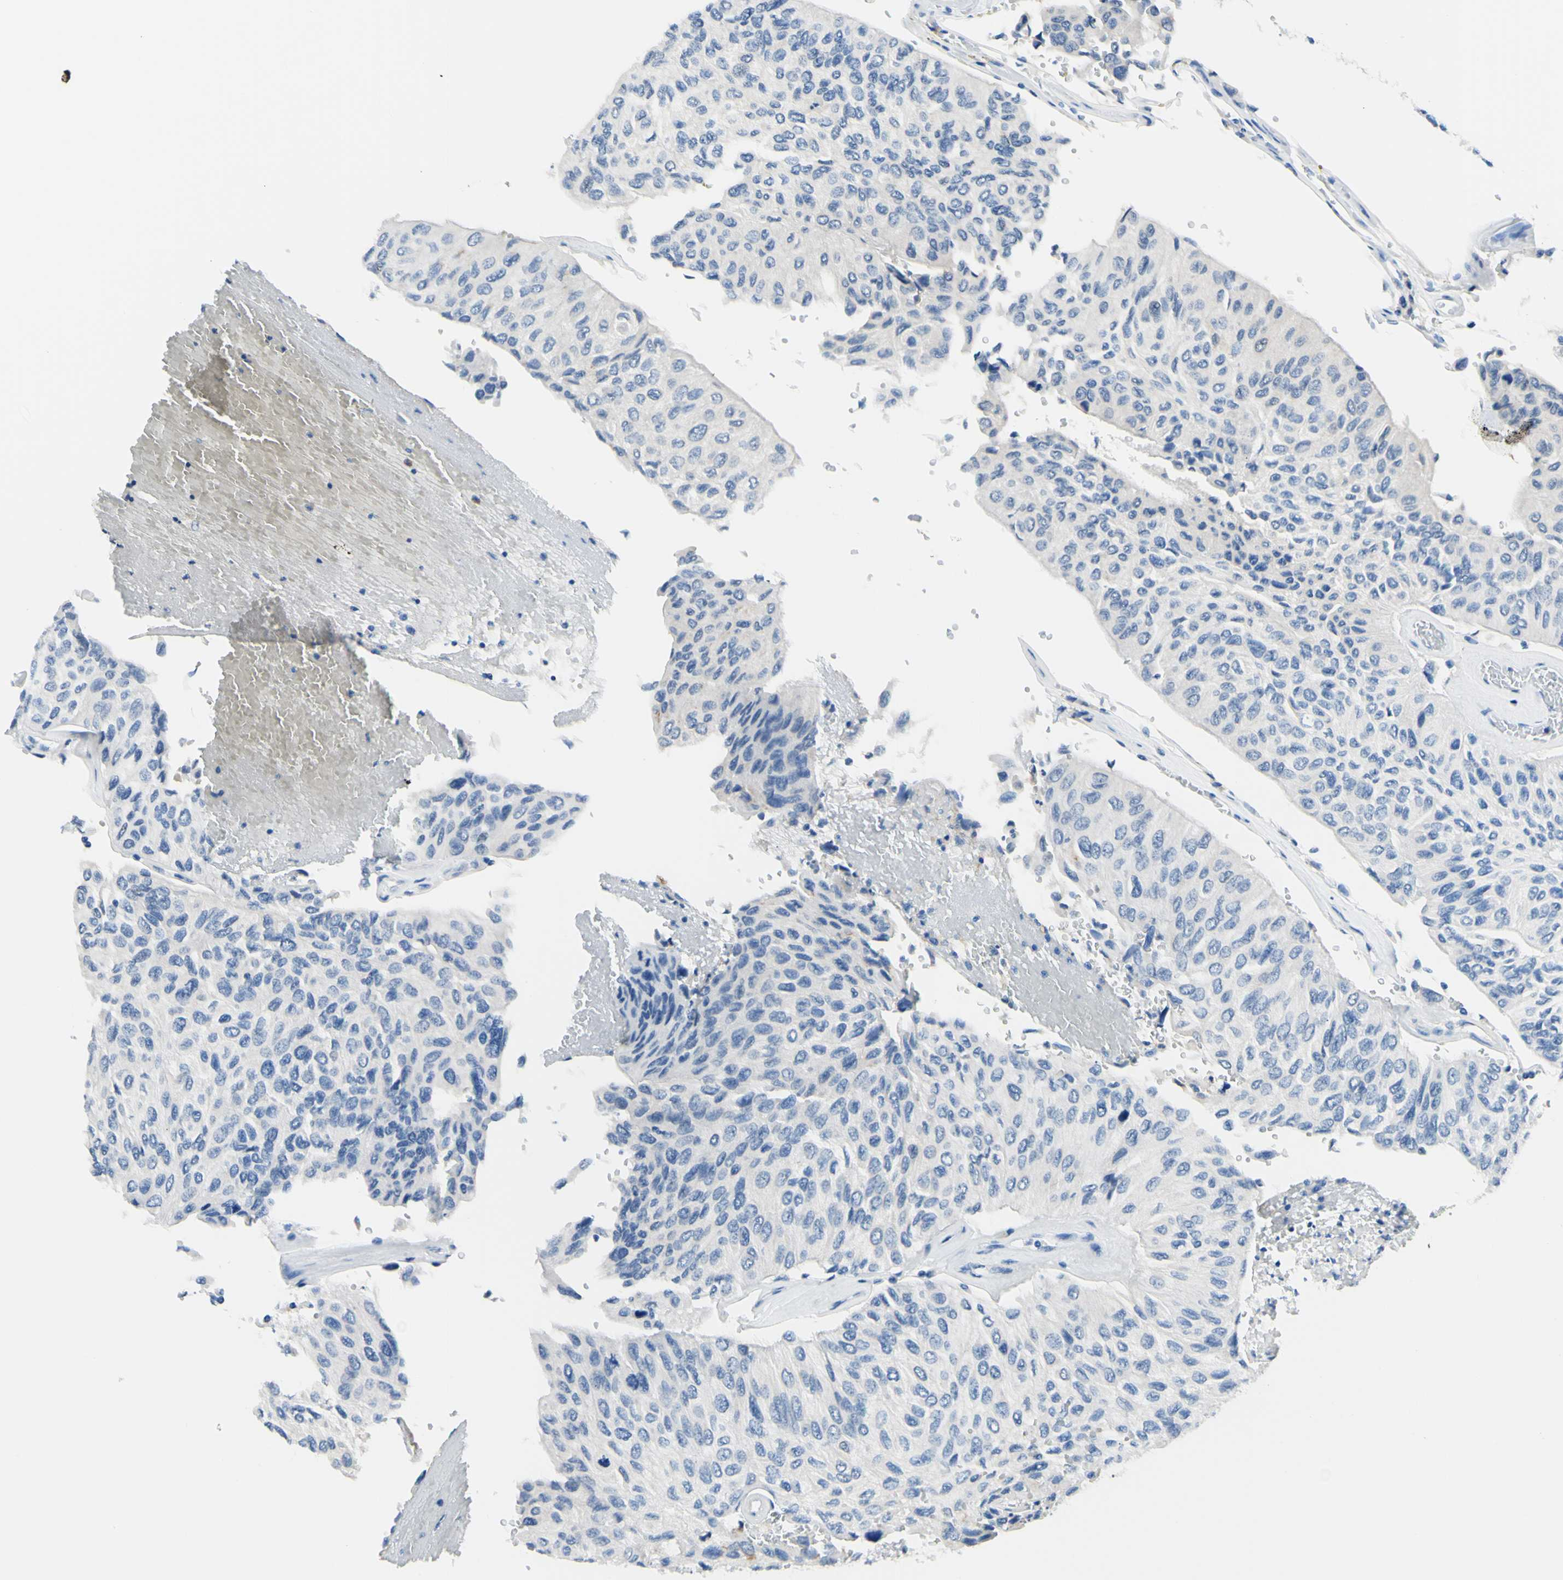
{"staining": {"intensity": "negative", "quantity": "none", "location": "none"}, "tissue": "urothelial cancer", "cell_type": "Tumor cells", "image_type": "cancer", "snomed": [{"axis": "morphology", "description": "Urothelial carcinoma, High grade"}, {"axis": "topography", "description": "Urinary bladder"}], "caption": "IHC photomicrograph of high-grade urothelial carcinoma stained for a protein (brown), which displays no positivity in tumor cells.", "gene": "HPCA", "patient": {"sex": "male", "age": 66}}